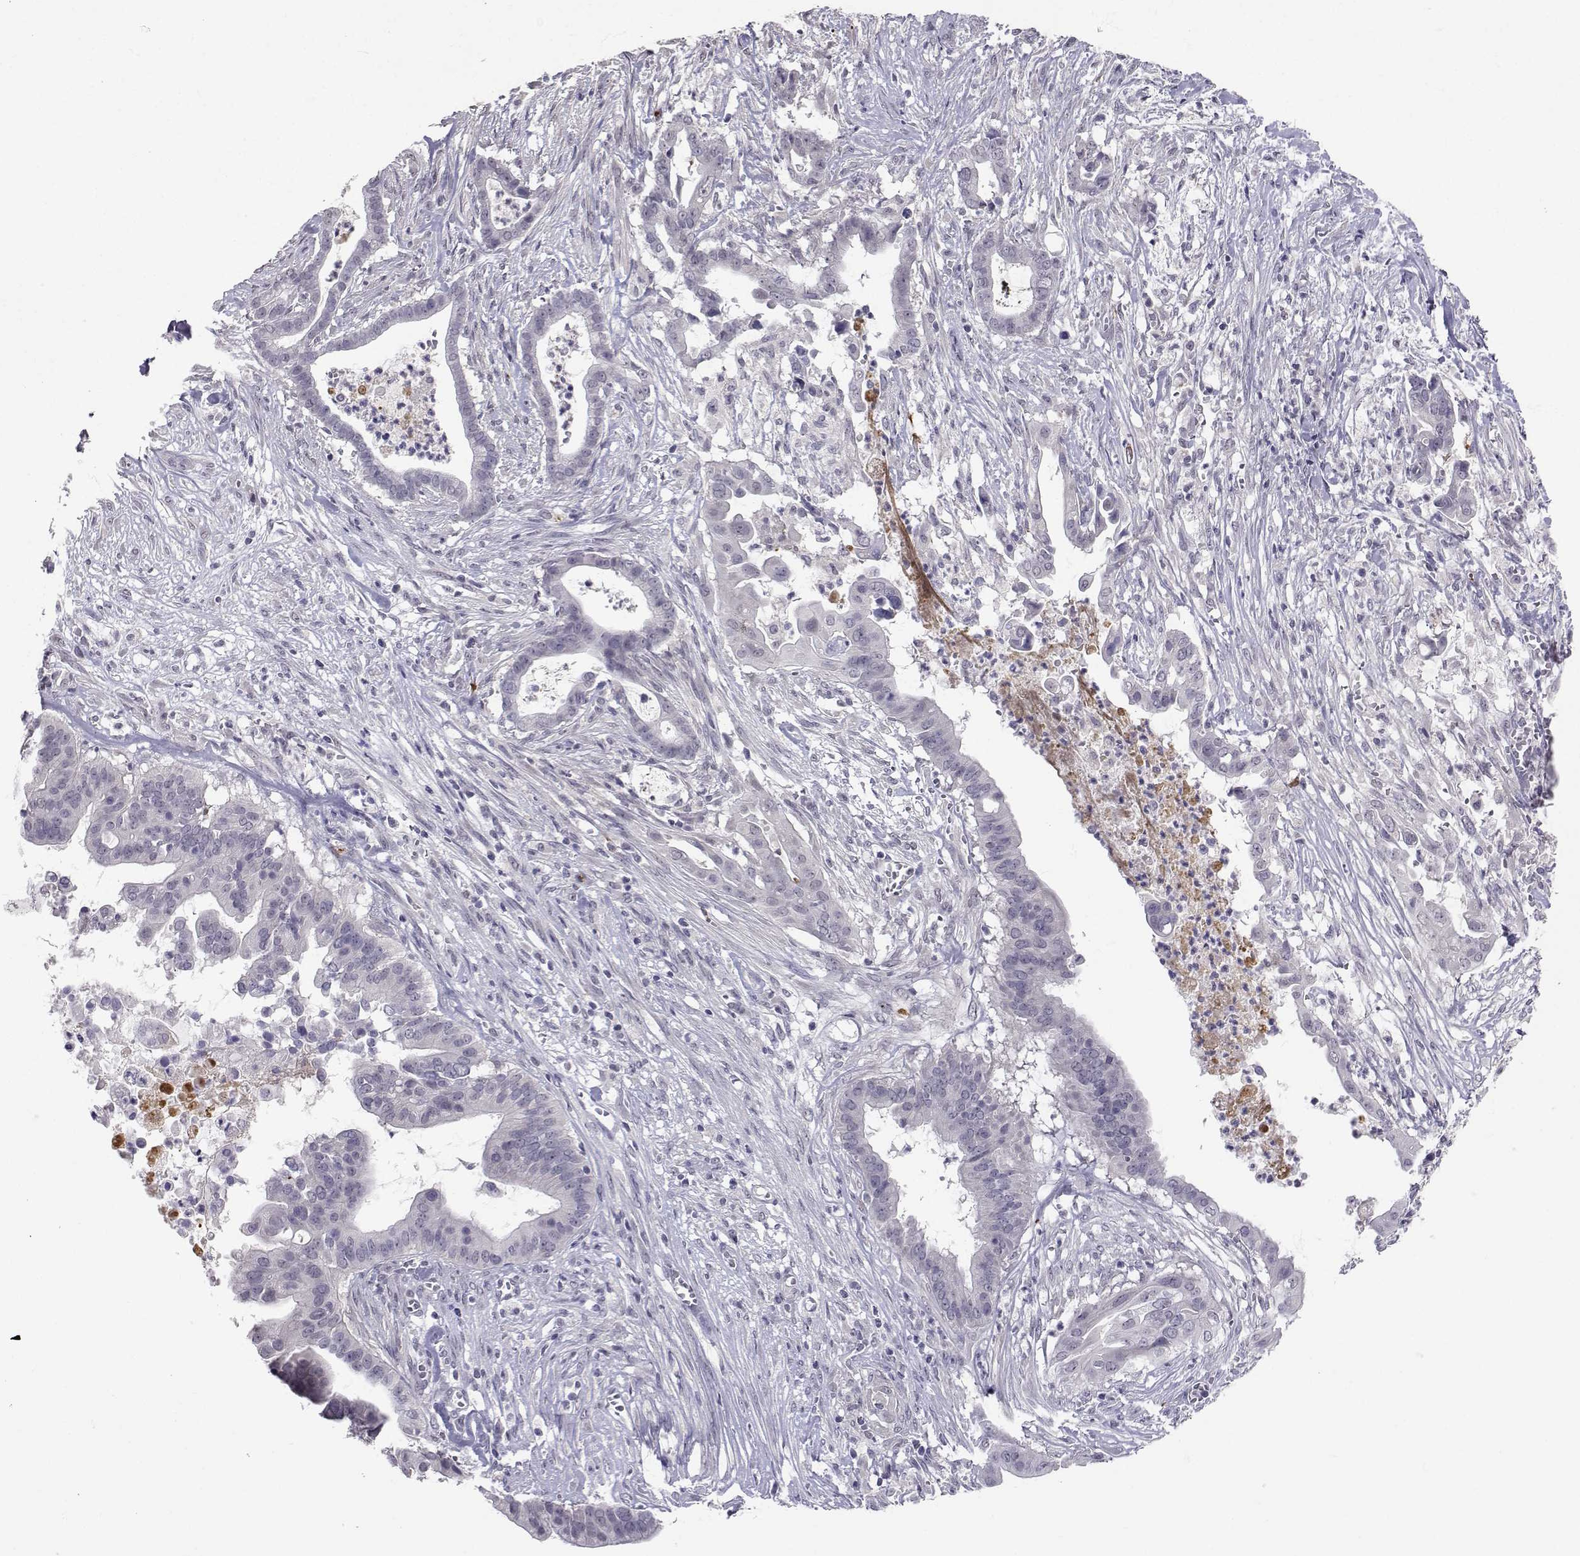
{"staining": {"intensity": "negative", "quantity": "none", "location": "none"}, "tissue": "pancreatic cancer", "cell_type": "Tumor cells", "image_type": "cancer", "snomed": [{"axis": "morphology", "description": "Adenocarcinoma, NOS"}, {"axis": "topography", "description": "Pancreas"}], "caption": "Micrograph shows no protein positivity in tumor cells of pancreatic cancer tissue. (DAB (3,3'-diaminobenzidine) immunohistochemistry visualized using brightfield microscopy, high magnification).", "gene": "SLC6A3", "patient": {"sex": "male", "age": 61}}